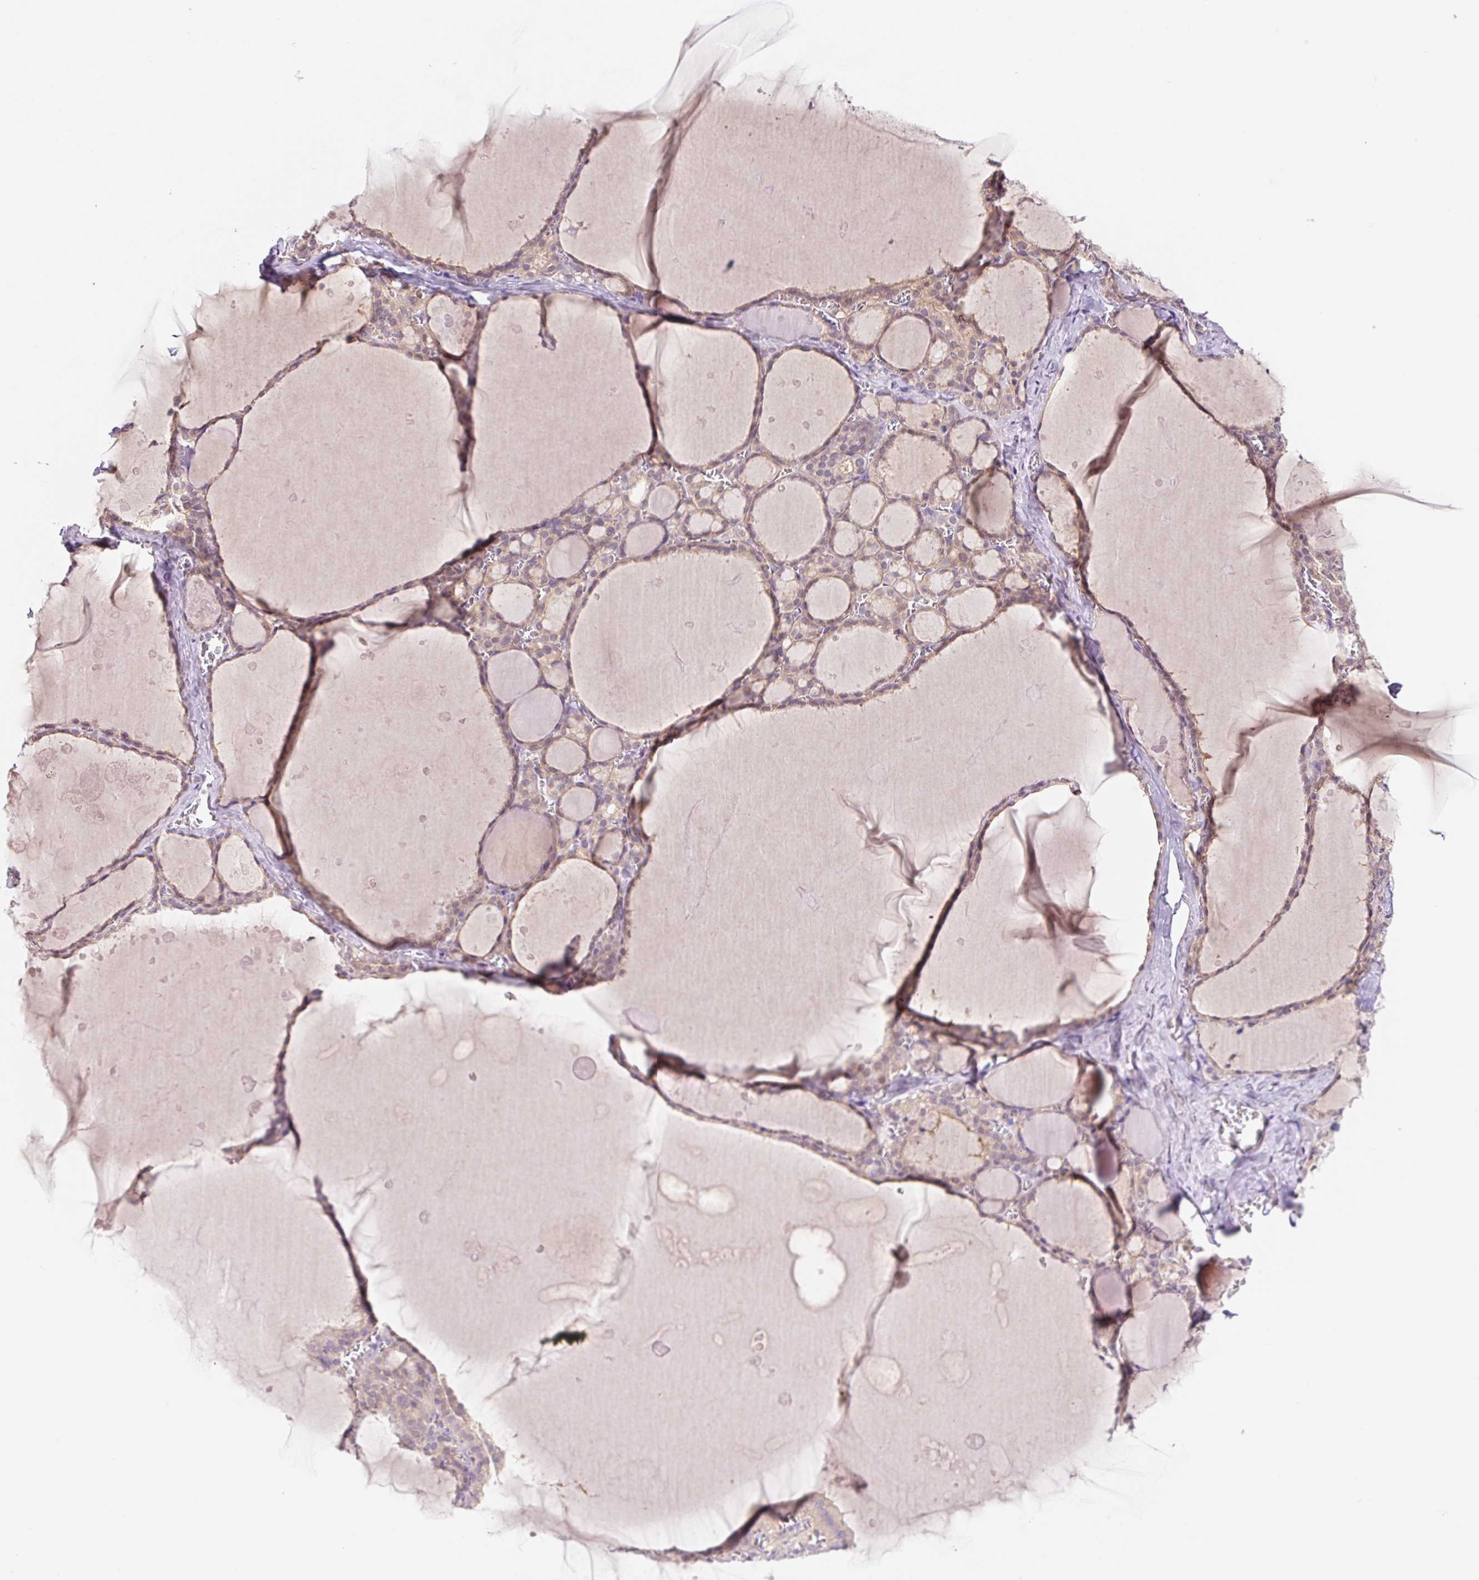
{"staining": {"intensity": "weak", "quantity": ">75%", "location": "cytoplasmic/membranous"}, "tissue": "thyroid gland", "cell_type": "Glandular cells", "image_type": "normal", "snomed": [{"axis": "morphology", "description": "Normal tissue, NOS"}, {"axis": "topography", "description": "Thyroid gland"}], "caption": "Protein expression analysis of benign thyroid gland exhibits weak cytoplasmic/membranous staining in approximately >75% of glandular cells.", "gene": "DYNC2LI1", "patient": {"sex": "male", "age": 56}}